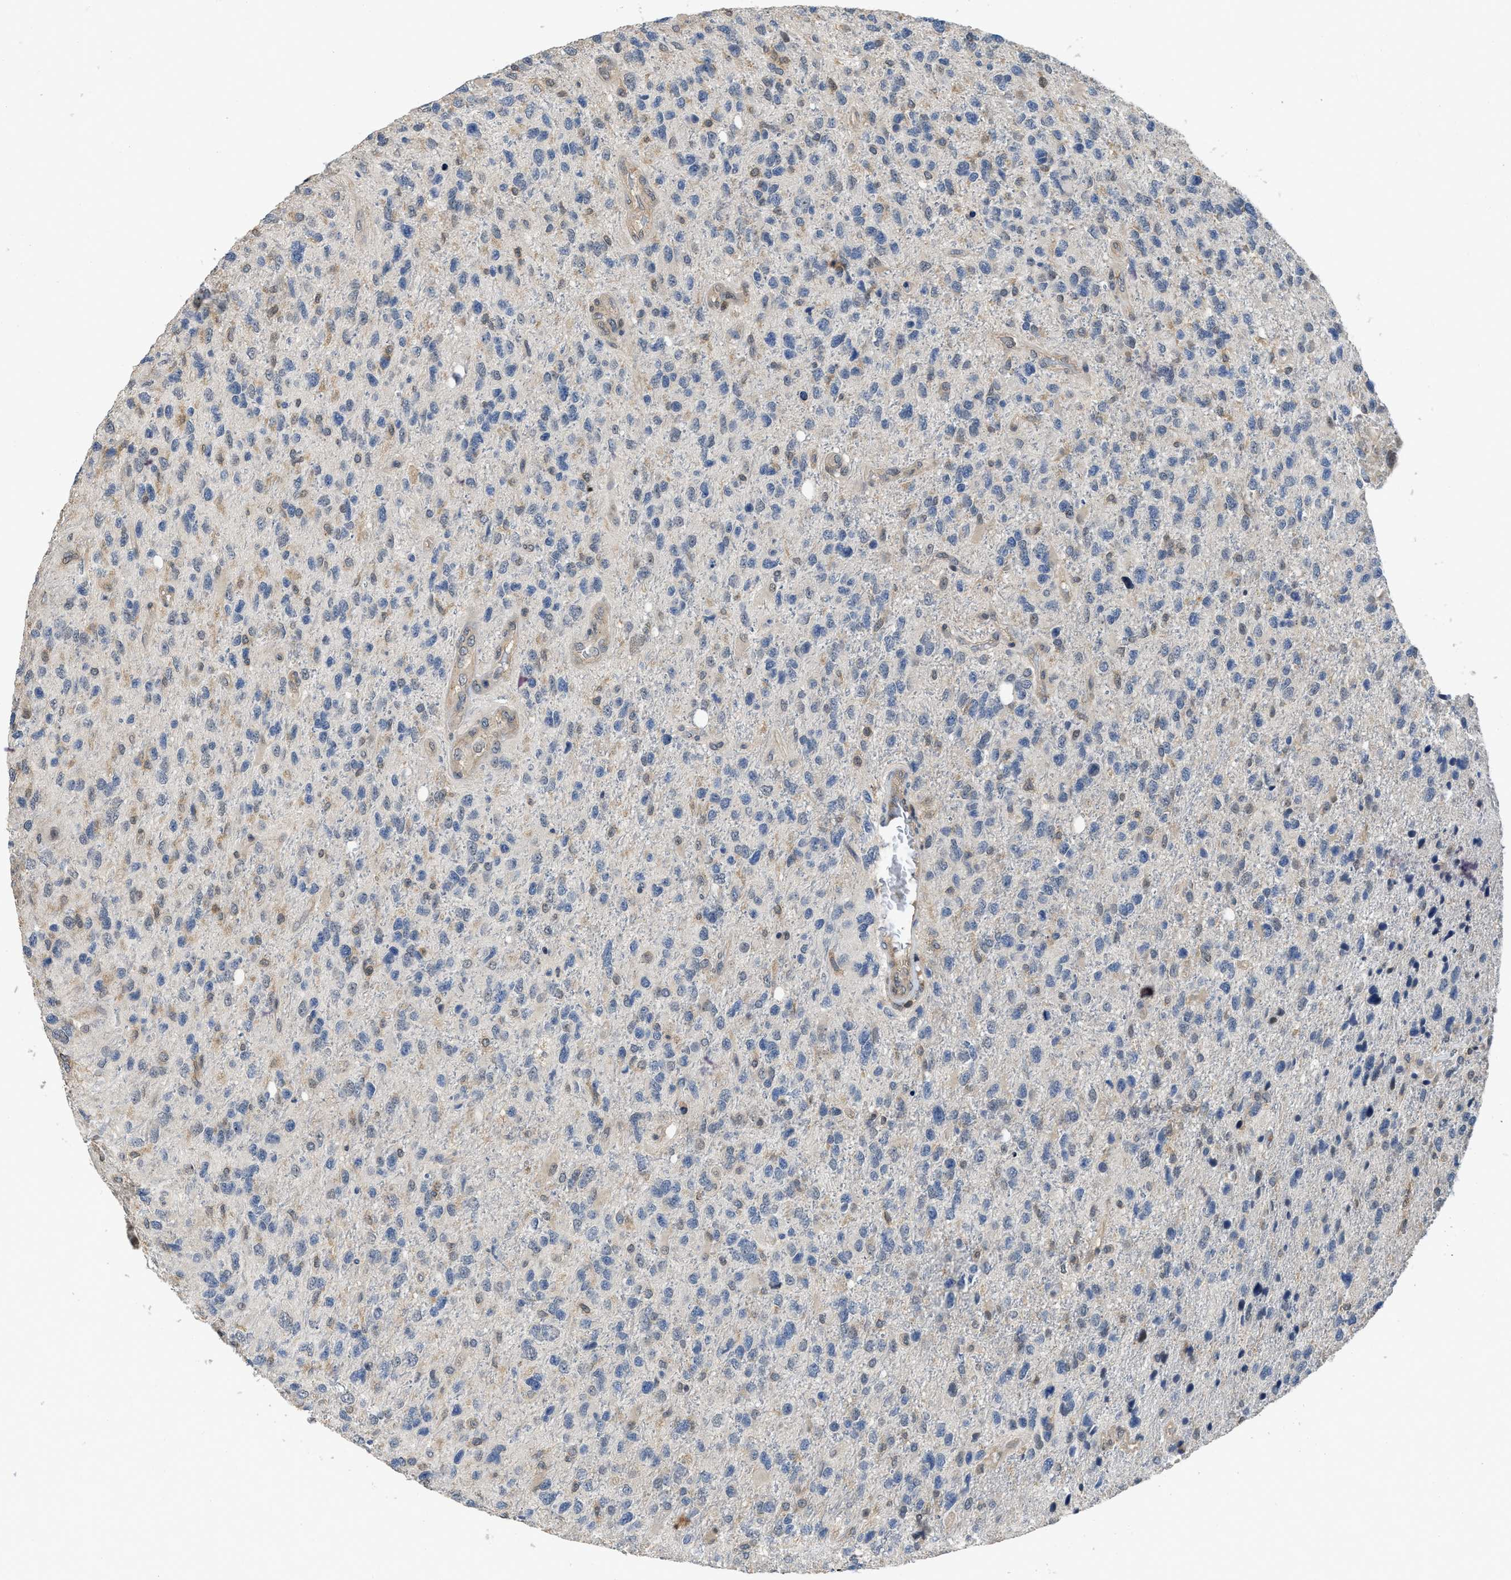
{"staining": {"intensity": "negative", "quantity": "none", "location": "none"}, "tissue": "glioma", "cell_type": "Tumor cells", "image_type": "cancer", "snomed": [{"axis": "morphology", "description": "Glioma, malignant, High grade"}, {"axis": "topography", "description": "Brain"}], "caption": "Malignant high-grade glioma was stained to show a protein in brown. There is no significant positivity in tumor cells.", "gene": "TES", "patient": {"sex": "female", "age": 58}}